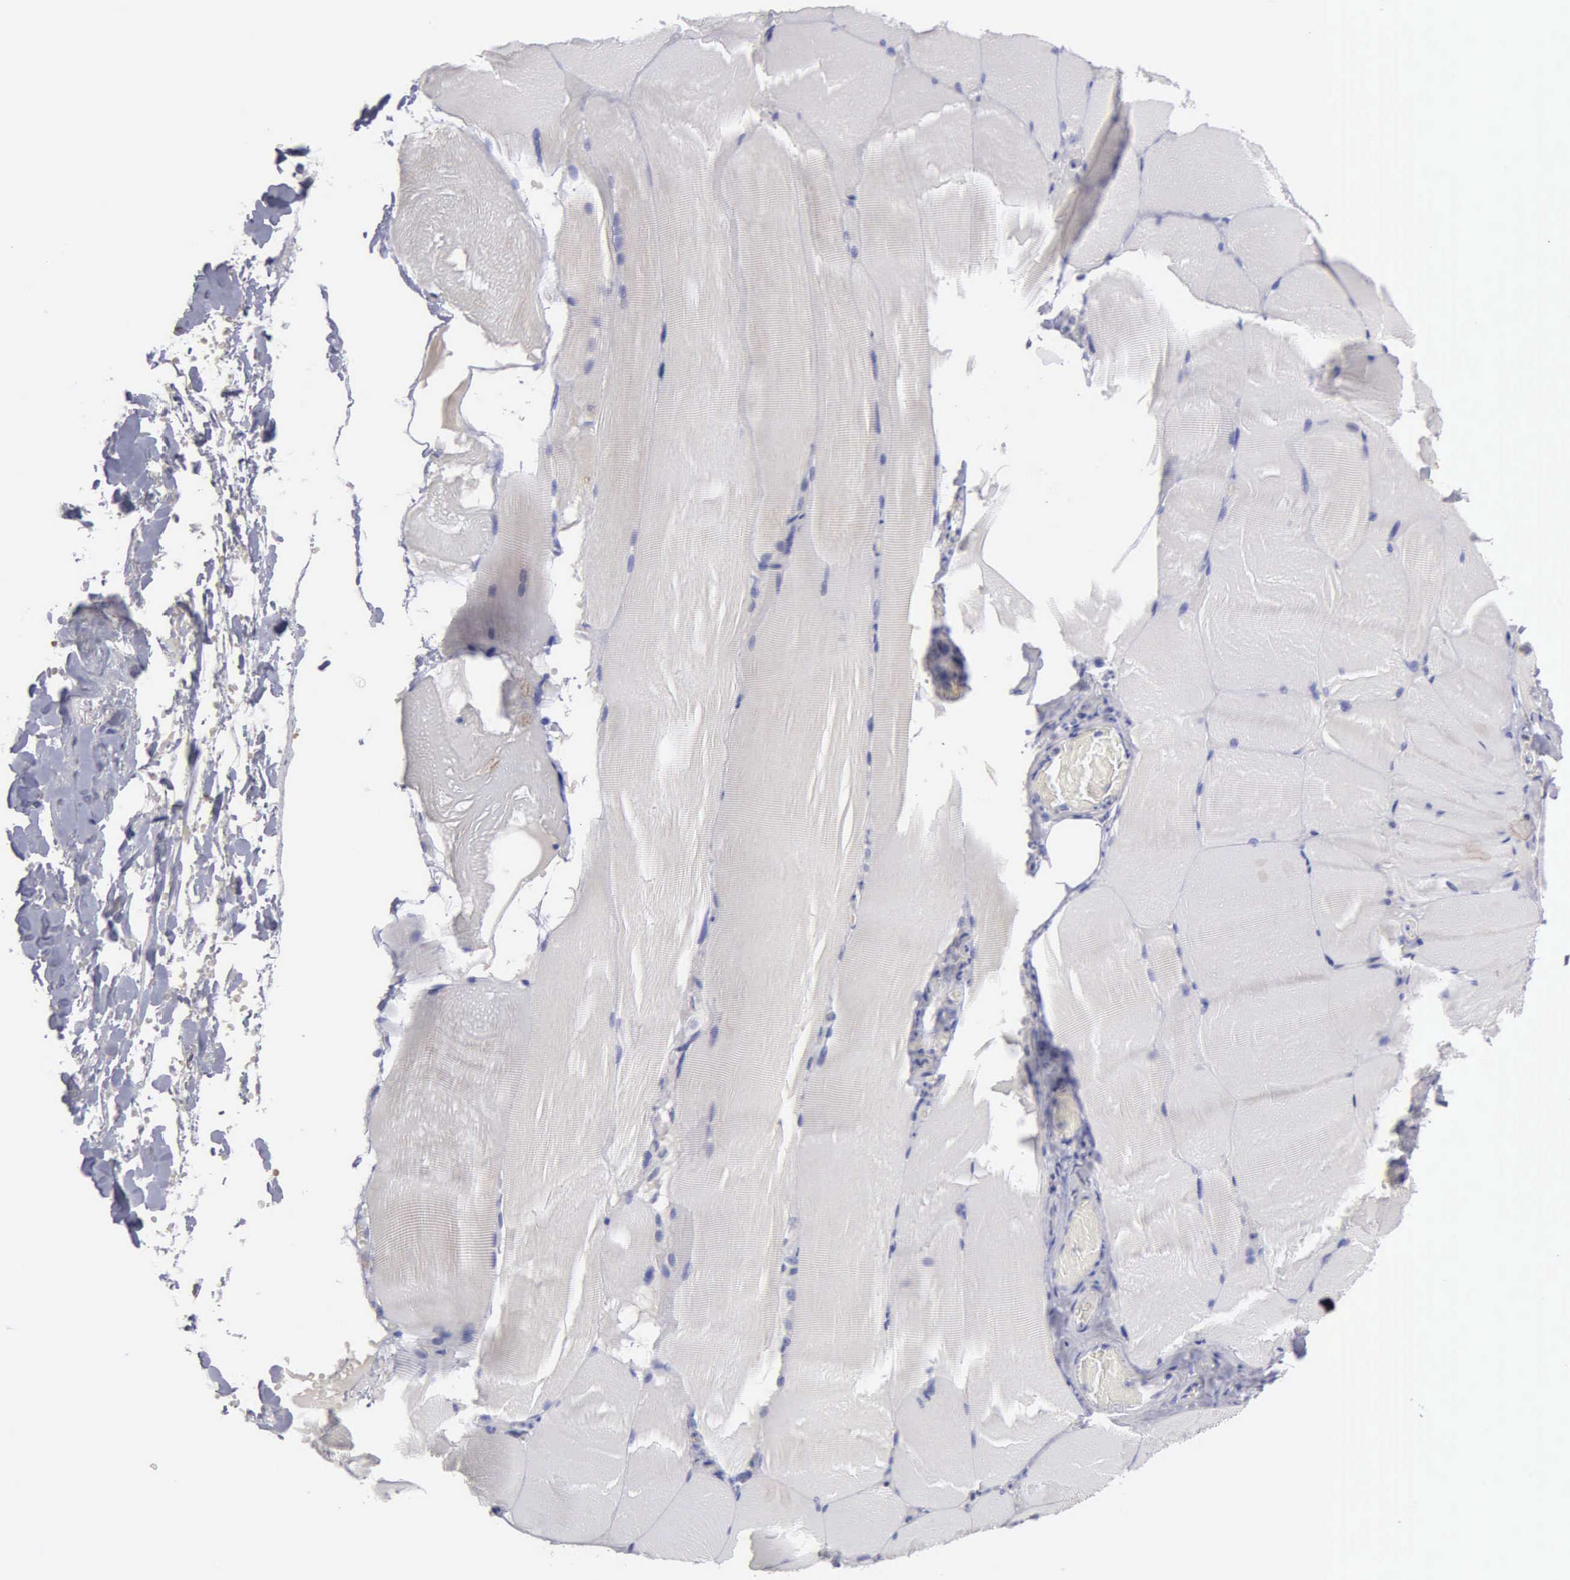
{"staining": {"intensity": "negative", "quantity": "none", "location": "none"}, "tissue": "skeletal muscle", "cell_type": "Myocytes", "image_type": "normal", "snomed": [{"axis": "morphology", "description": "Normal tissue, NOS"}, {"axis": "topography", "description": "Skeletal muscle"}], "caption": "This is a histopathology image of immunohistochemistry staining of normal skeletal muscle, which shows no positivity in myocytes. Nuclei are stained in blue.", "gene": "TYRP1", "patient": {"sex": "male", "age": 71}}